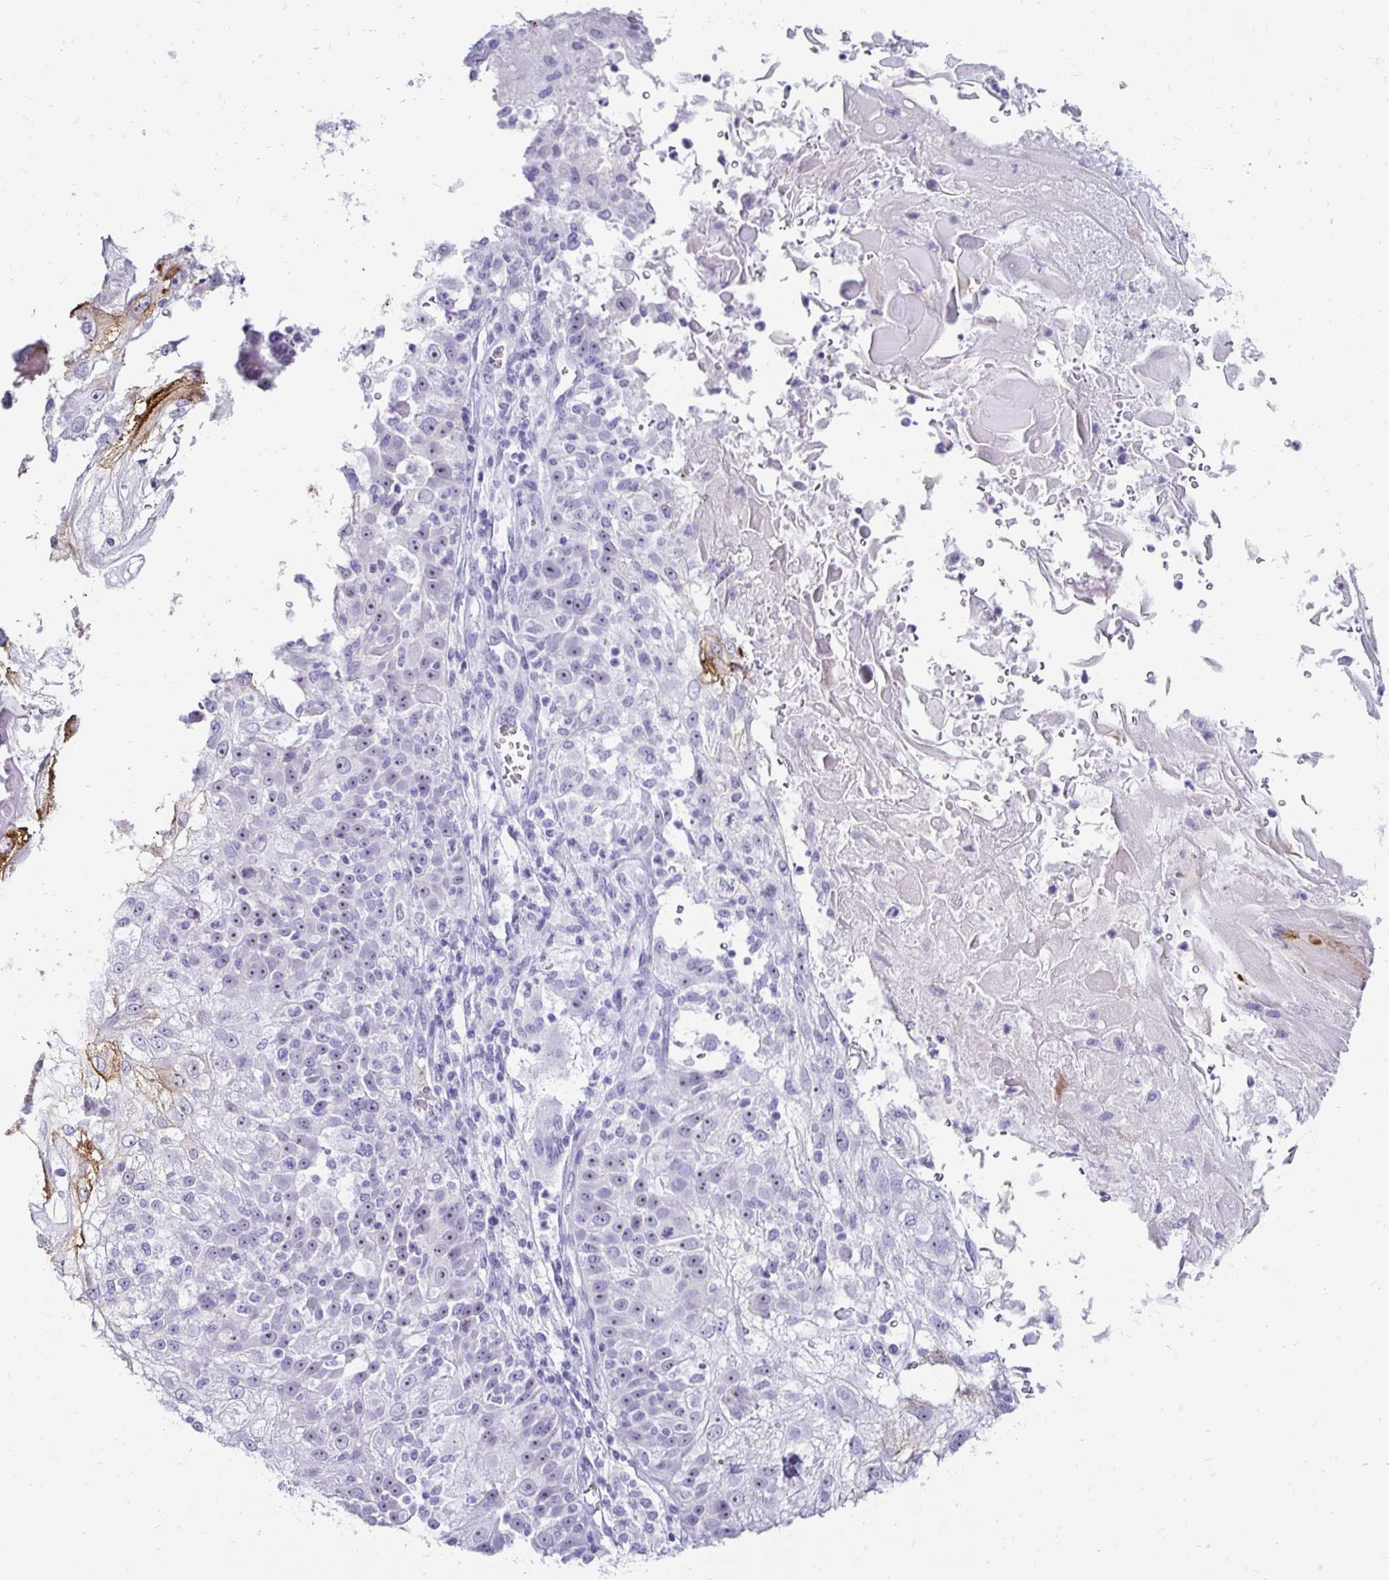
{"staining": {"intensity": "weak", "quantity": "25%-75%", "location": "nuclear"}, "tissue": "skin cancer", "cell_type": "Tumor cells", "image_type": "cancer", "snomed": [{"axis": "morphology", "description": "Normal tissue, NOS"}, {"axis": "morphology", "description": "Squamous cell carcinoma, NOS"}, {"axis": "topography", "description": "Skin"}], "caption": "Human skin squamous cell carcinoma stained with a protein marker exhibits weak staining in tumor cells.", "gene": "CST6", "patient": {"sex": "female", "age": 83}}